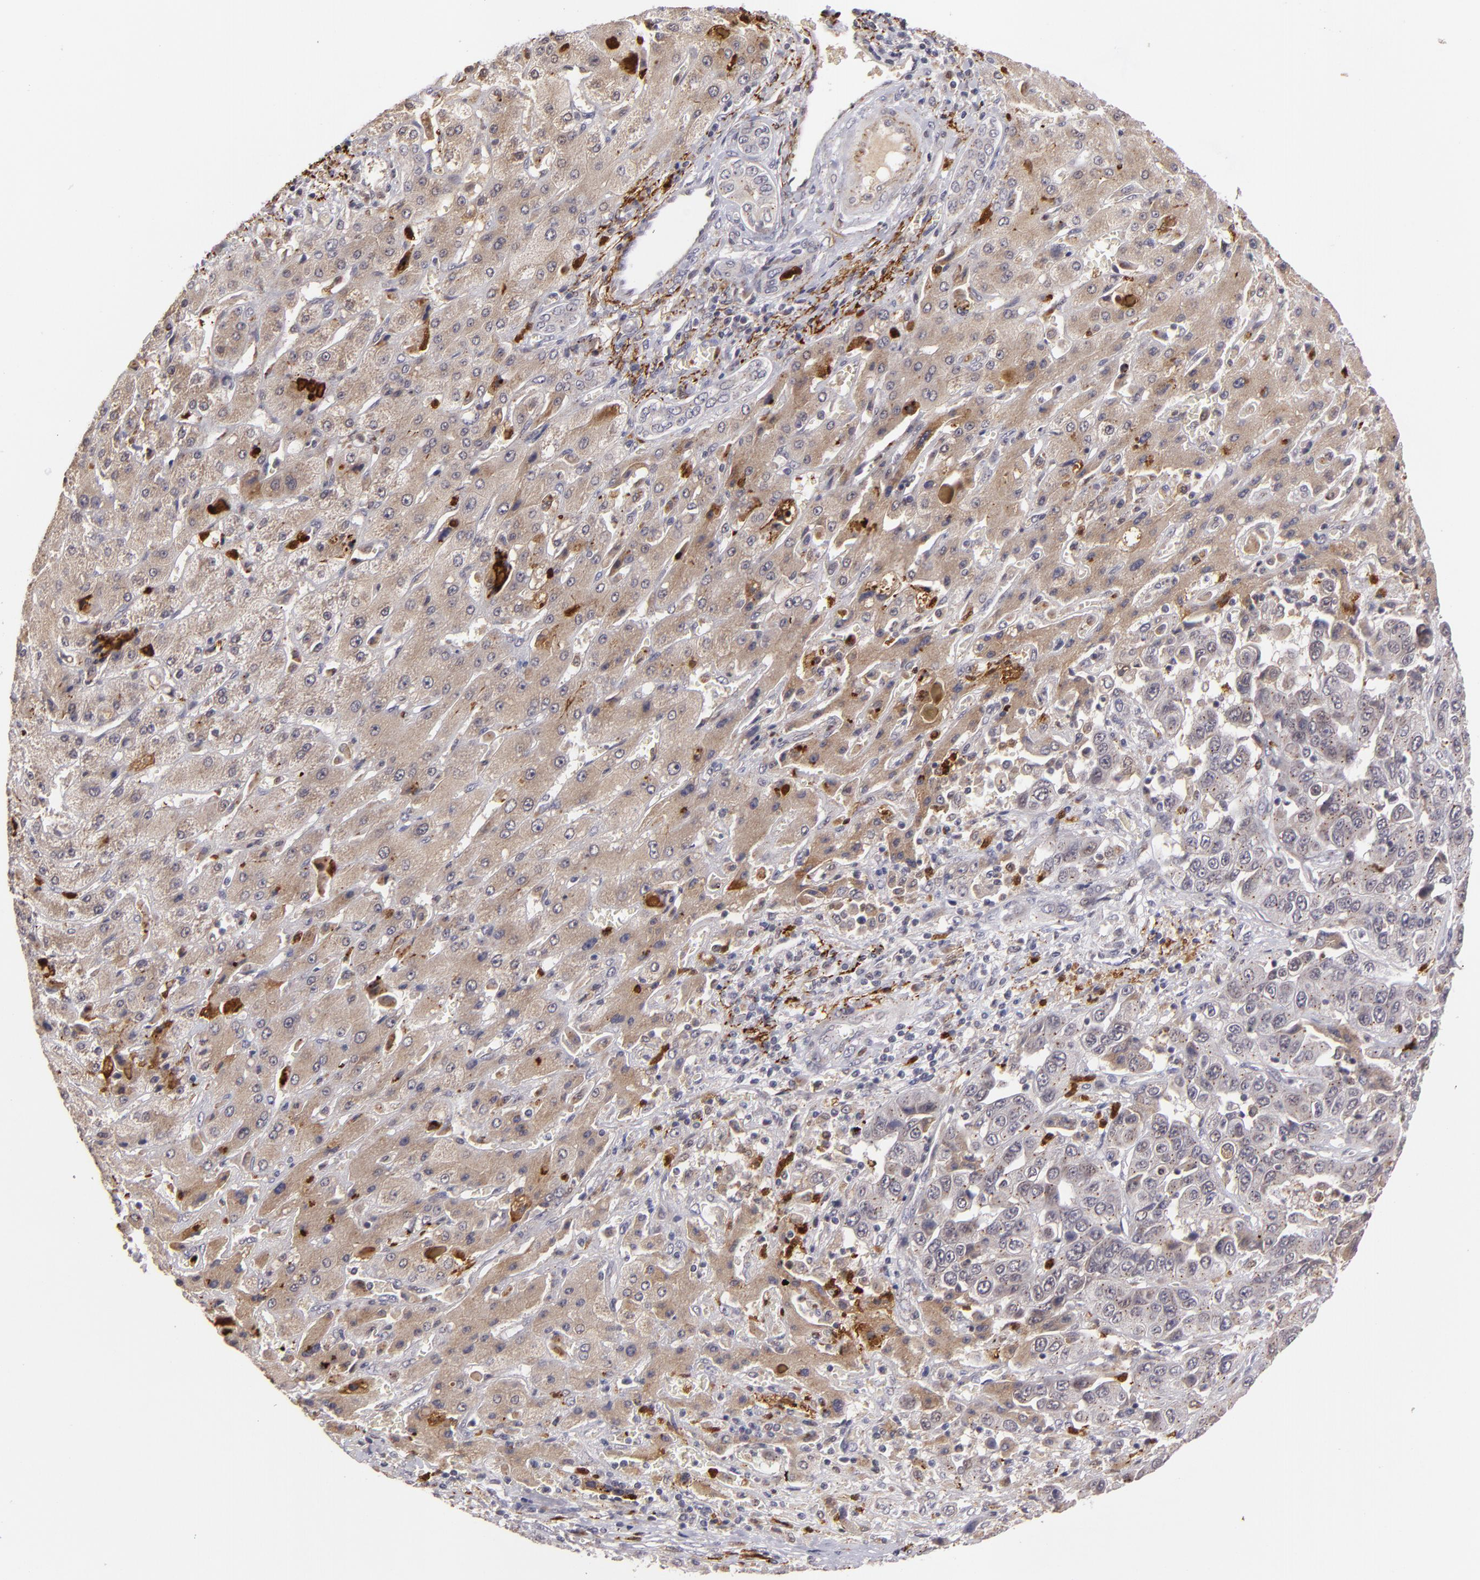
{"staining": {"intensity": "weak", "quantity": "25%-75%", "location": "cytoplasmic/membranous"}, "tissue": "liver cancer", "cell_type": "Tumor cells", "image_type": "cancer", "snomed": [{"axis": "morphology", "description": "Cholangiocarcinoma"}, {"axis": "topography", "description": "Liver"}], "caption": "Cholangiocarcinoma (liver) stained with DAB (3,3'-diaminobenzidine) immunohistochemistry (IHC) exhibits low levels of weak cytoplasmic/membranous staining in approximately 25%-75% of tumor cells.", "gene": "RXRG", "patient": {"sex": "female", "age": 52}}